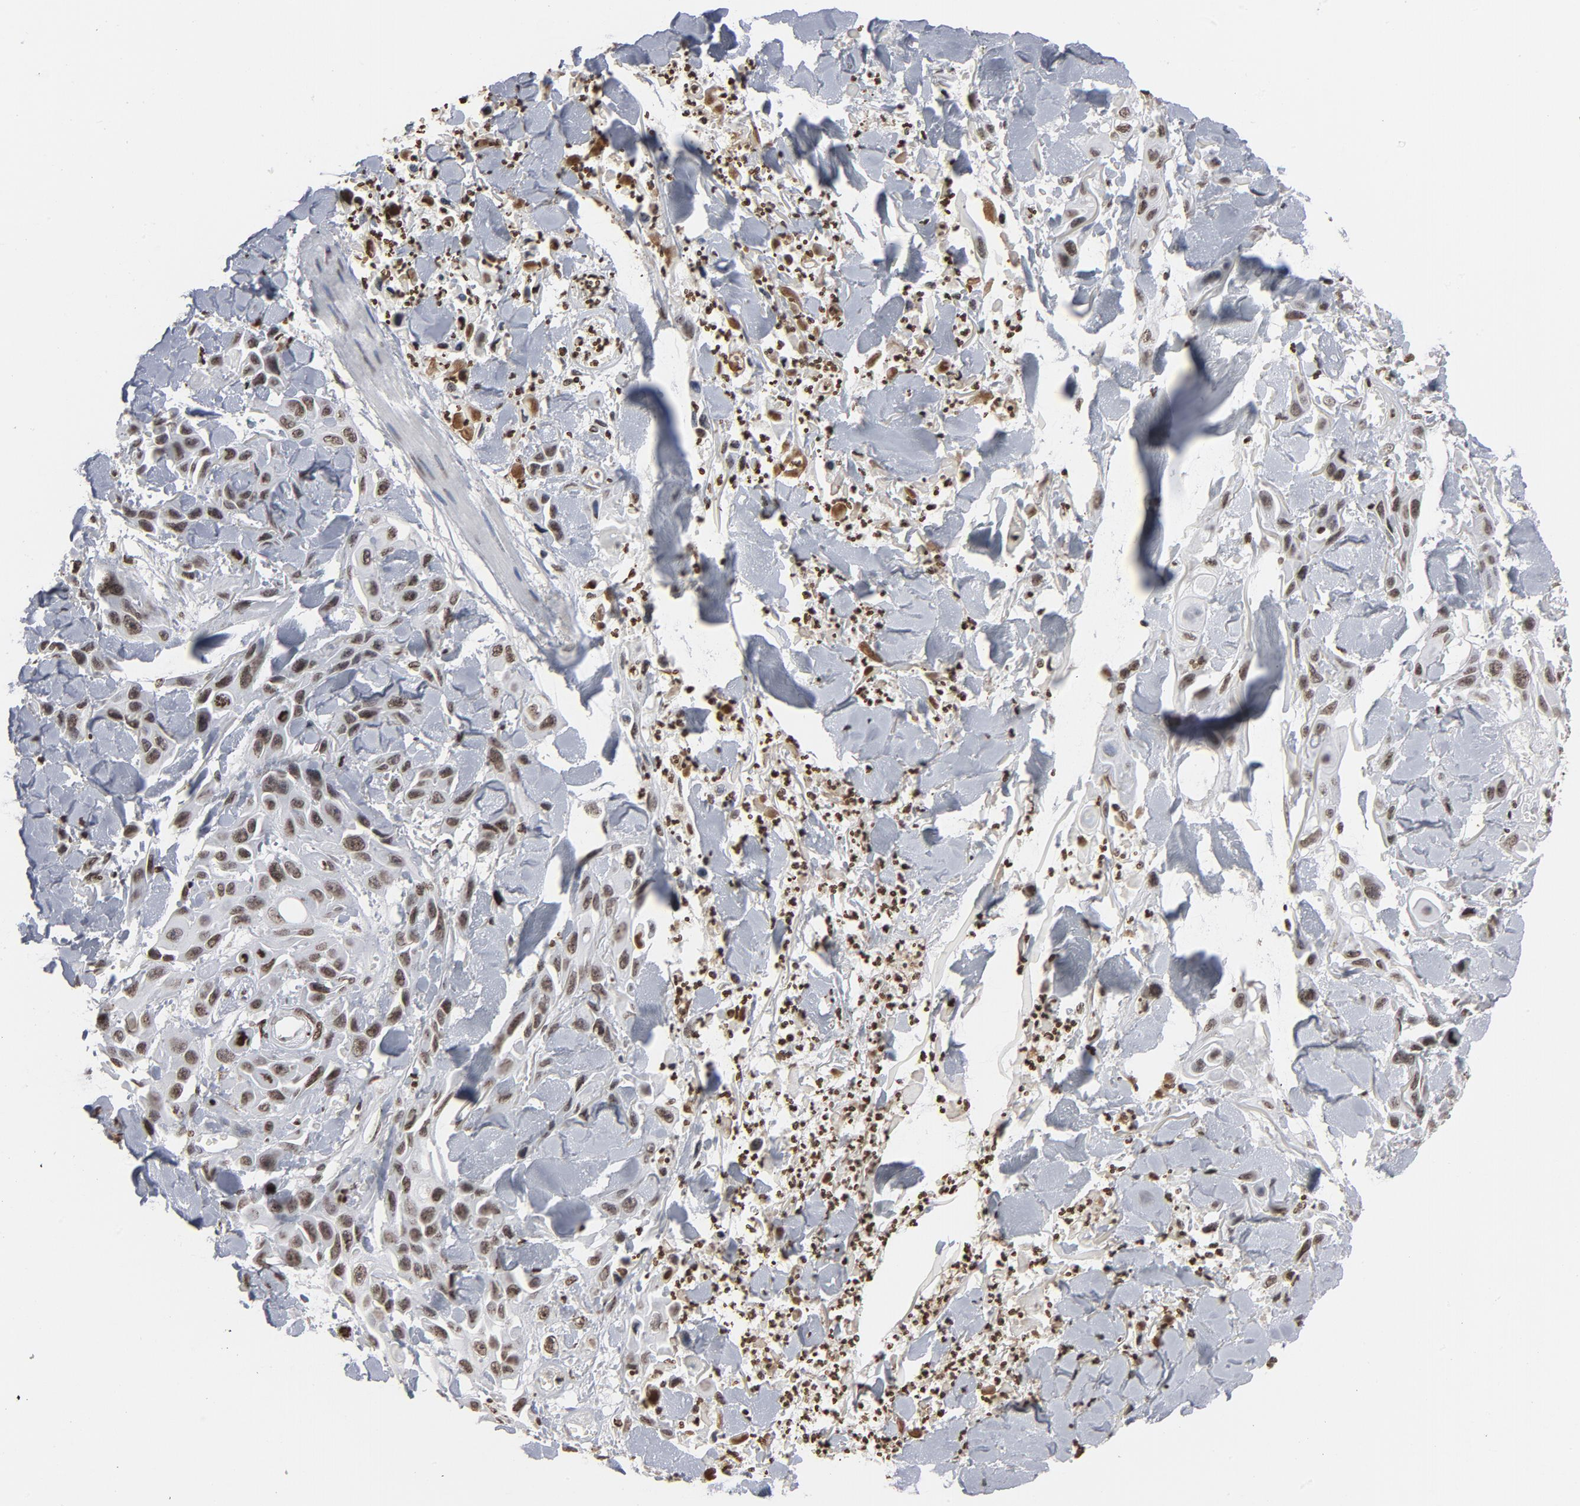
{"staining": {"intensity": "moderate", "quantity": ">75%", "location": "nuclear"}, "tissue": "skin cancer", "cell_type": "Tumor cells", "image_type": "cancer", "snomed": [{"axis": "morphology", "description": "Squamous cell carcinoma, NOS"}, {"axis": "topography", "description": "Skin"}, {"axis": "topography", "description": "Anal"}], "caption": "Tumor cells display moderate nuclear expression in about >75% of cells in skin squamous cell carcinoma.", "gene": "H2AC12", "patient": {"sex": "female", "age": 55}}